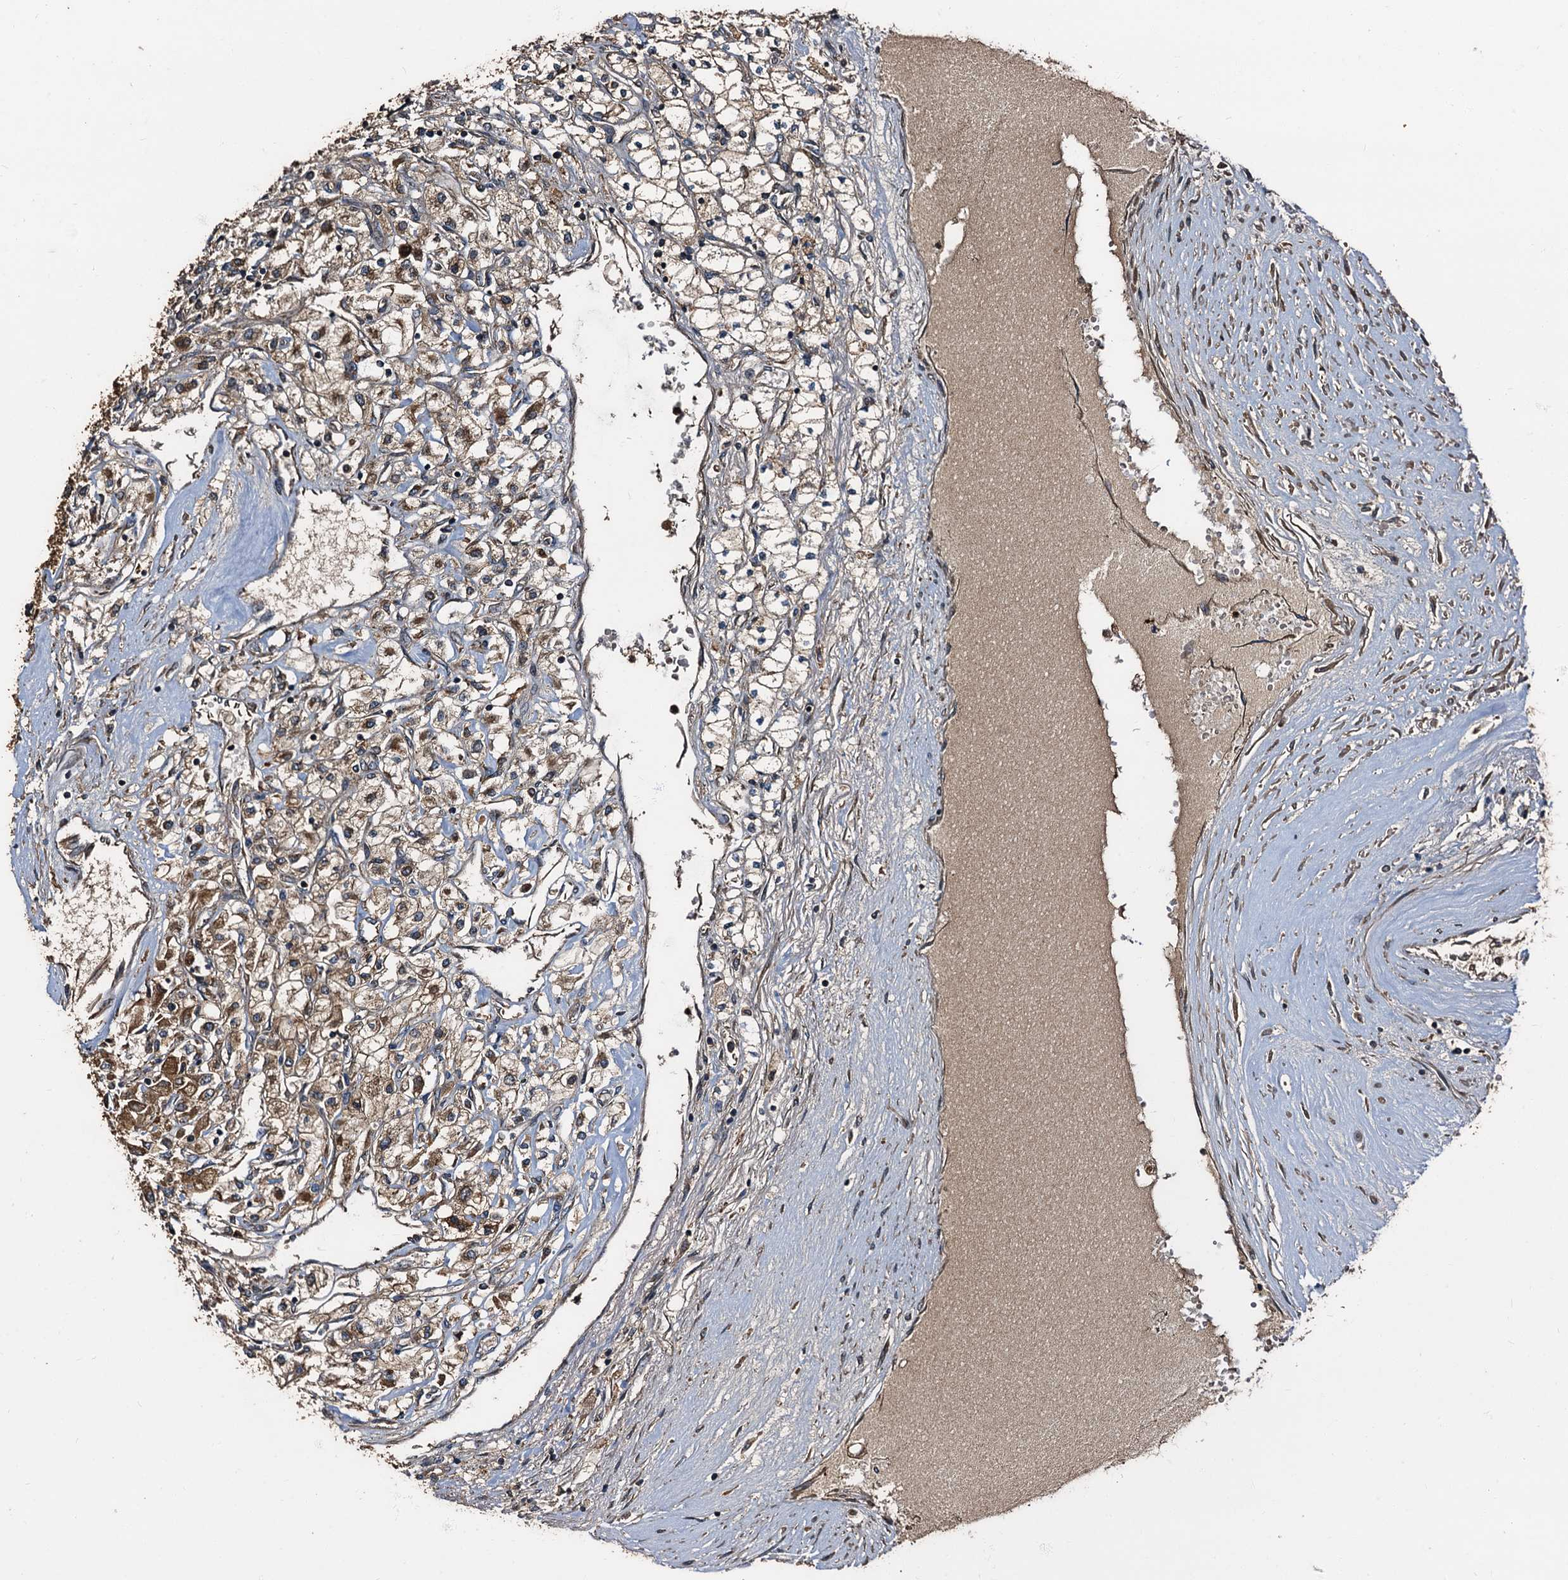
{"staining": {"intensity": "strong", "quantity": ">75%", "location": "cytoplasmic/membranous"}, "tissue": "renal cancer", "cell_type": "Tumor cells", "image_type": "cancer", "snomed": [{"axis": "morphology", "description": "Adenocarcinoma, NOS"}, {"axis": "topography", "description": "Kidney"}], "caption": "Renal adenocarcinoma stained with immunohistochemistry (IHC) shows strong cytoplasmic/membranous positivity in about >75% of tumor cells.", "gene": "PEX5", "patient": {"sex": "male", "age": 80}}